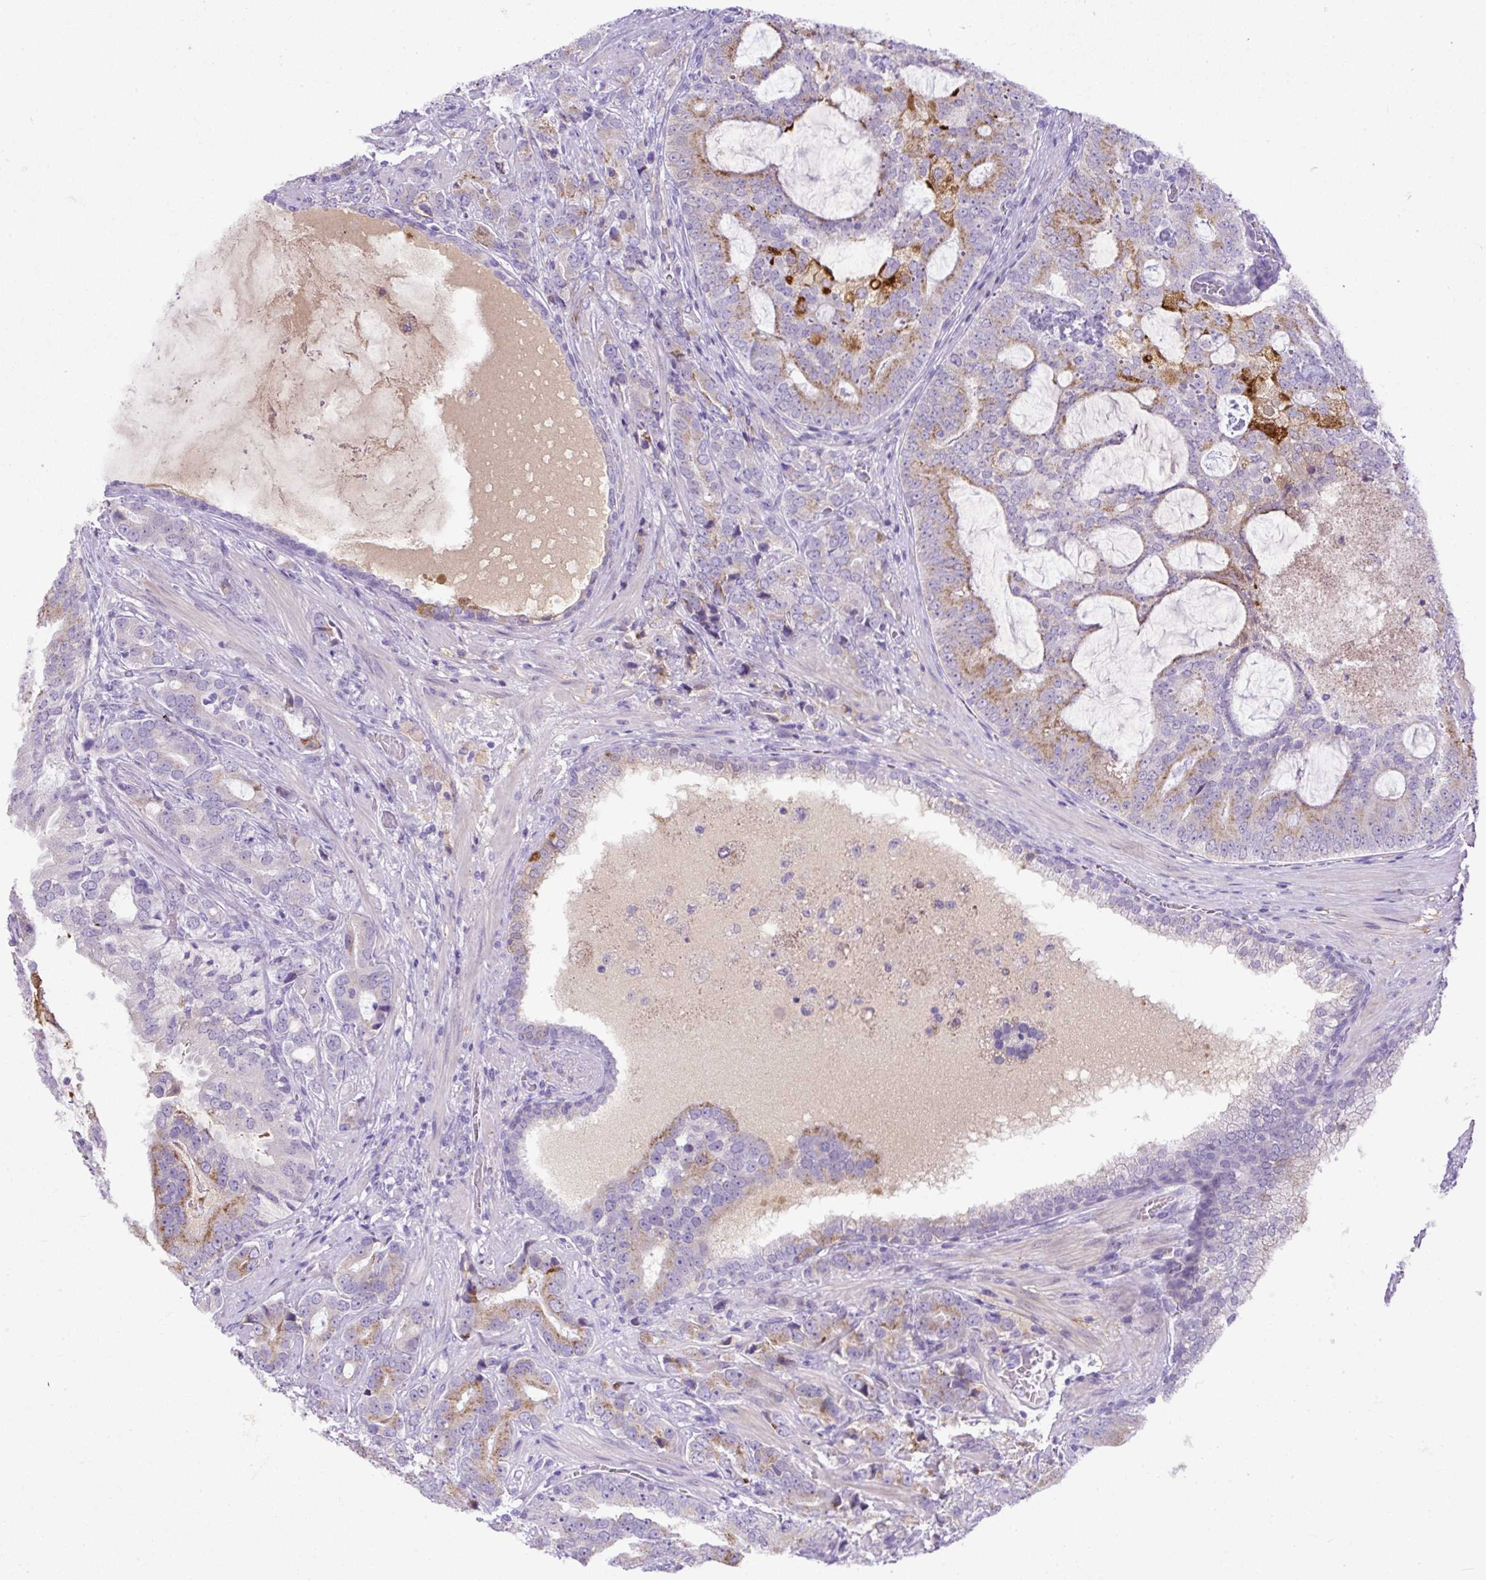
{"staining": {"intensity": "moderate", "quantity": "25%-75%", "location": "cytoplasmic/membranous"}, "tissue": "prostate cancer", "cell_type": "Tumor cells", "image_type": "cancer", "snomed": [{"axis": "morphology", "description": "Adenocarcinoma, High grade"}, {"axis": "topography", "description": "Prostate"}], "caption": "IHC histopathology image of prostate high-grade adenocarcinoma stained for a protein (brown), which demonstrates medium levels of moderate cytoplasmic/membranous staining in approximately 25%-75% of tumor cells.", "gene": "SPTBN5", "patient": {"sex": "male", "age": 55}}